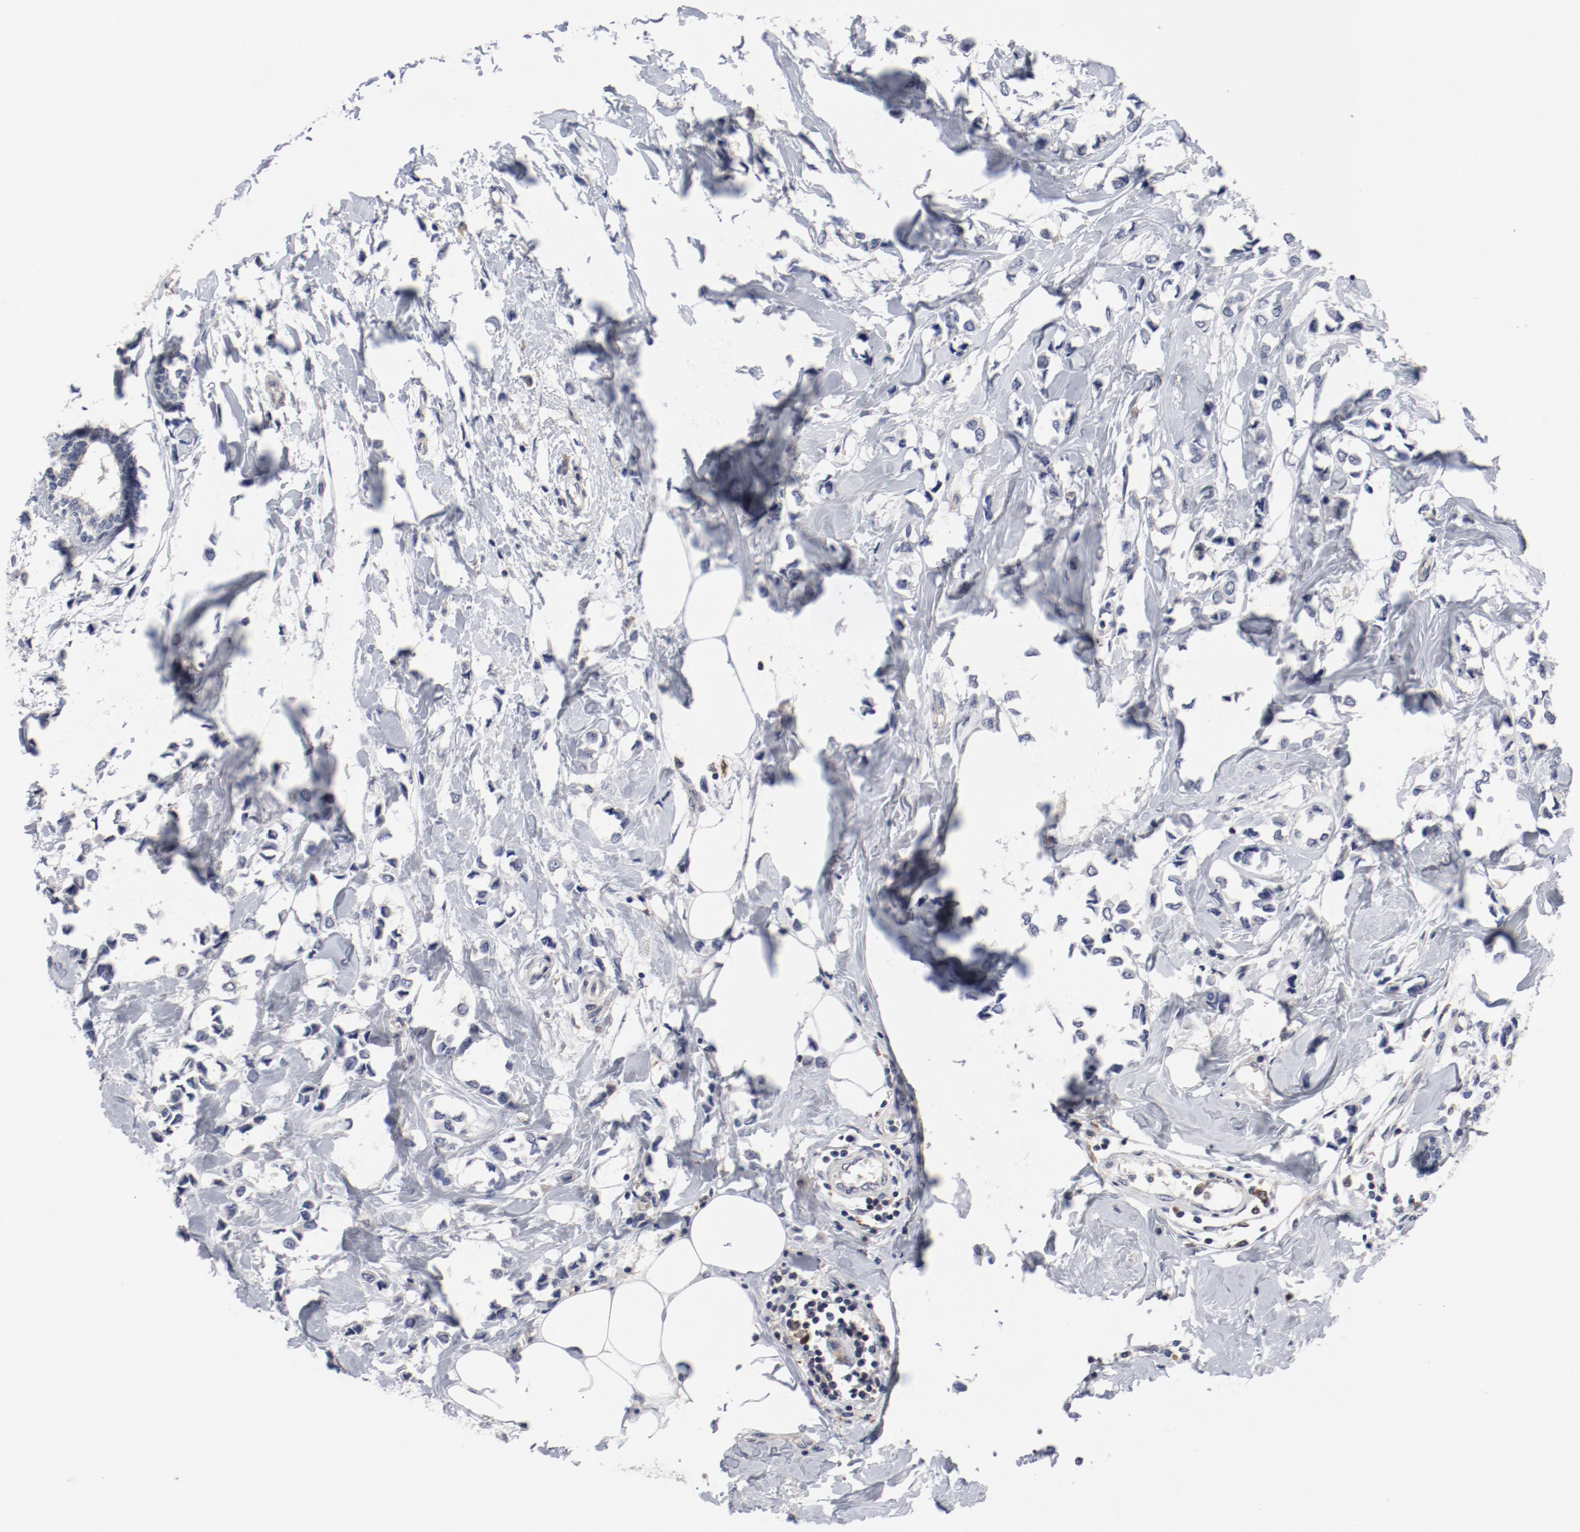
{"staining": {"intensity": "negative", "quantity": "none", "location": "none"}, "tissue": "breast cancer", "cell_type": "Tumor cells", "image_type": "cancer", "snomed": [{"axis": "morphology", "description": "Lobular carcinoma"}, {"axis": "topography", "description": "Breast"}], "caption": "Immunohistochemistry image of lobular carcinoma (breast) stained for a protein (brown), which reveals no positivity in tumor cells.", "gene": "CBL", "patient": {"sex": "female", "age": 51}}